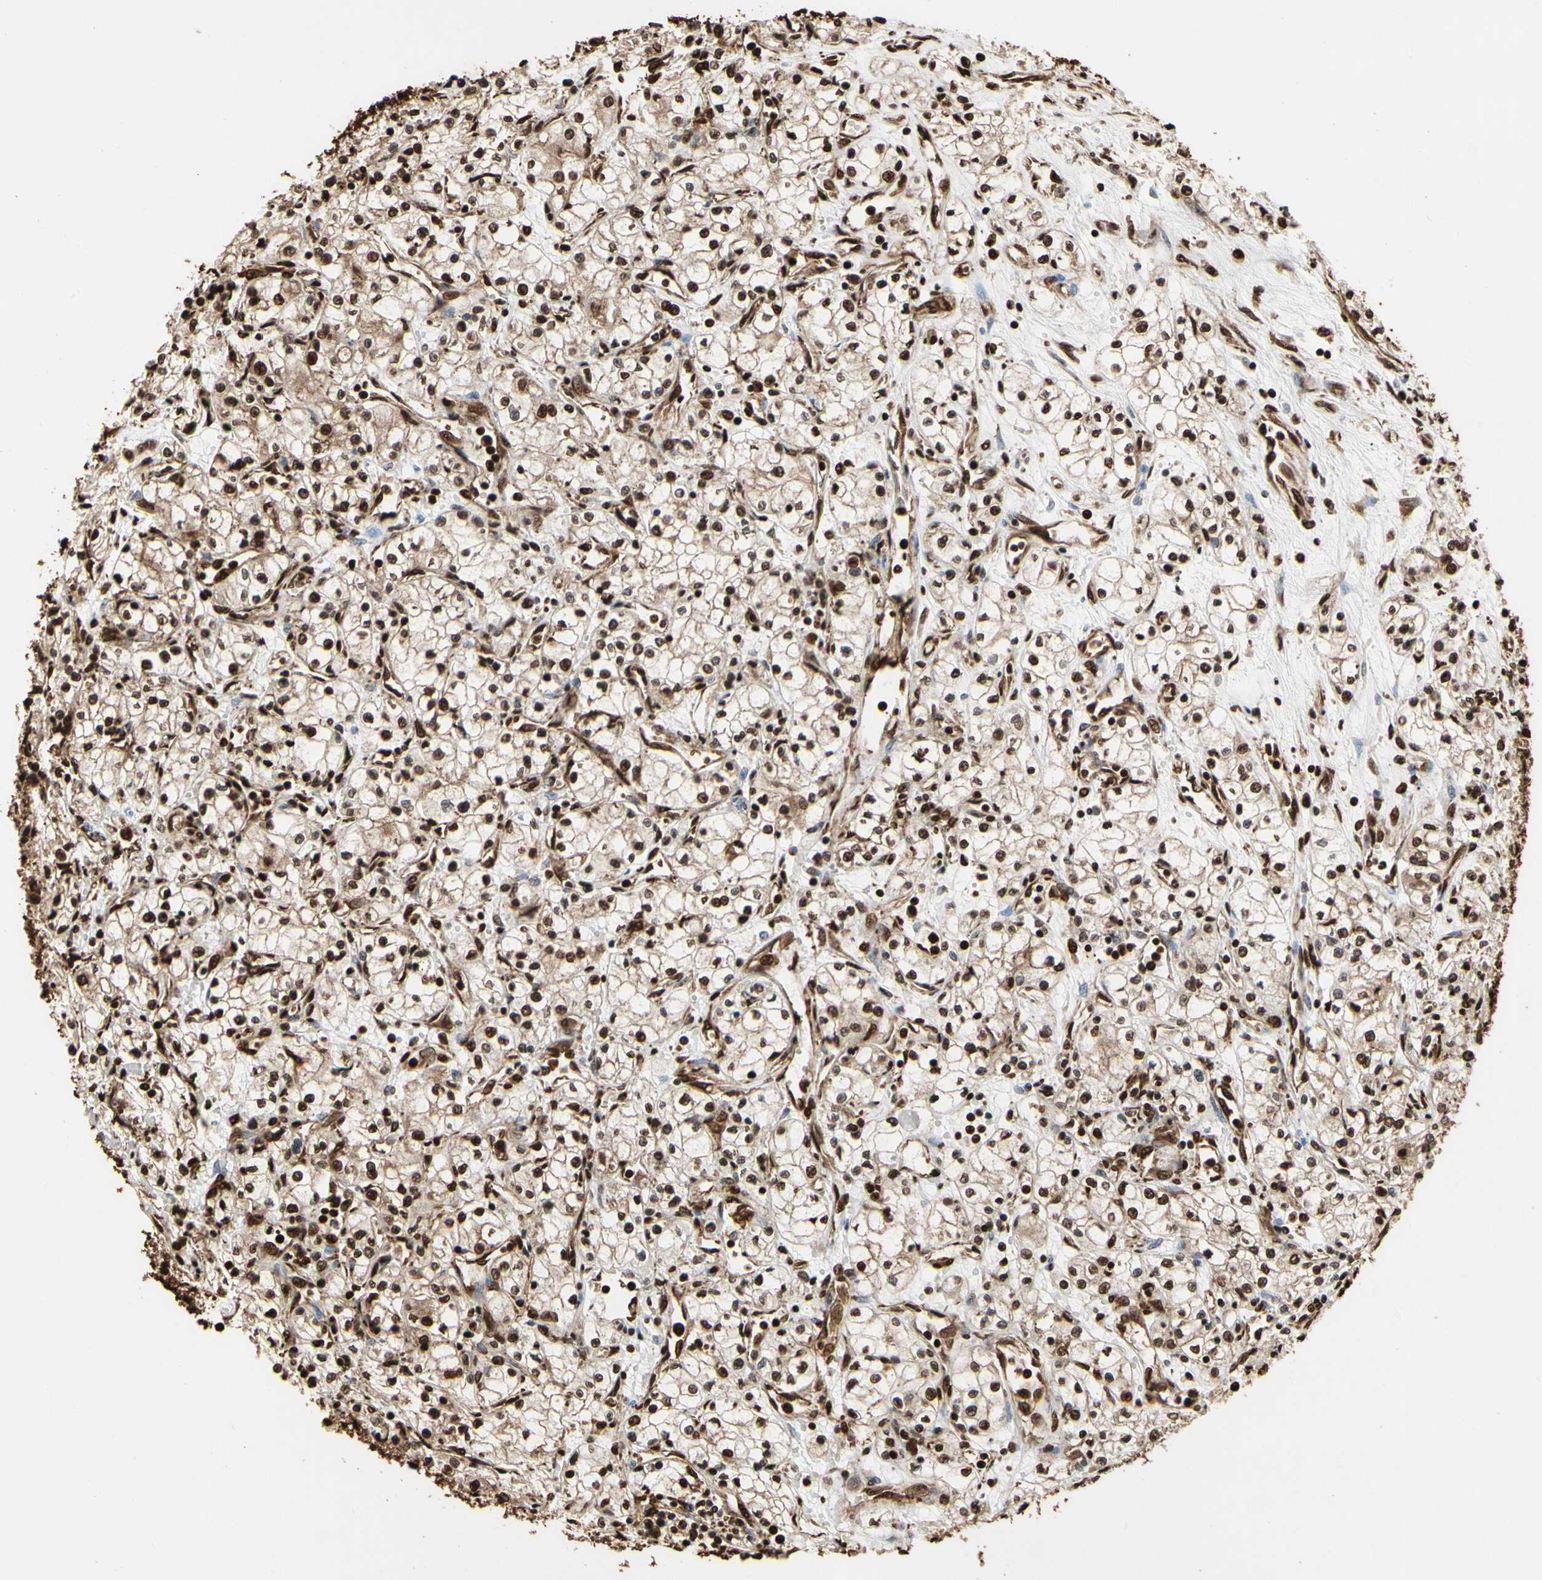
{"staining": {"intensity": "strong", "quantity": ">75%", "location": "cytoplasmic/membranous,nuclear"}, "tissue": "renal cancer", "cell_type": "Tumor cells", "image_type": "cancer", "snomed": [{"axis": "morphology", "description": "Normal tissue, NOS"}, {"axis": "morphology", "description": "Adenocarcinoma, NOS"}, {"axis": "topography", "description": "Kidney"}], "caption": "Immunohistochemical staining of human renal cancer shows high levels of strong cytoplasmic/membranous and nuclear staining in approximately >75% of tumor cells.", "gene": "HNRNPK", "patient": {"sex": "male", "age": 59}}